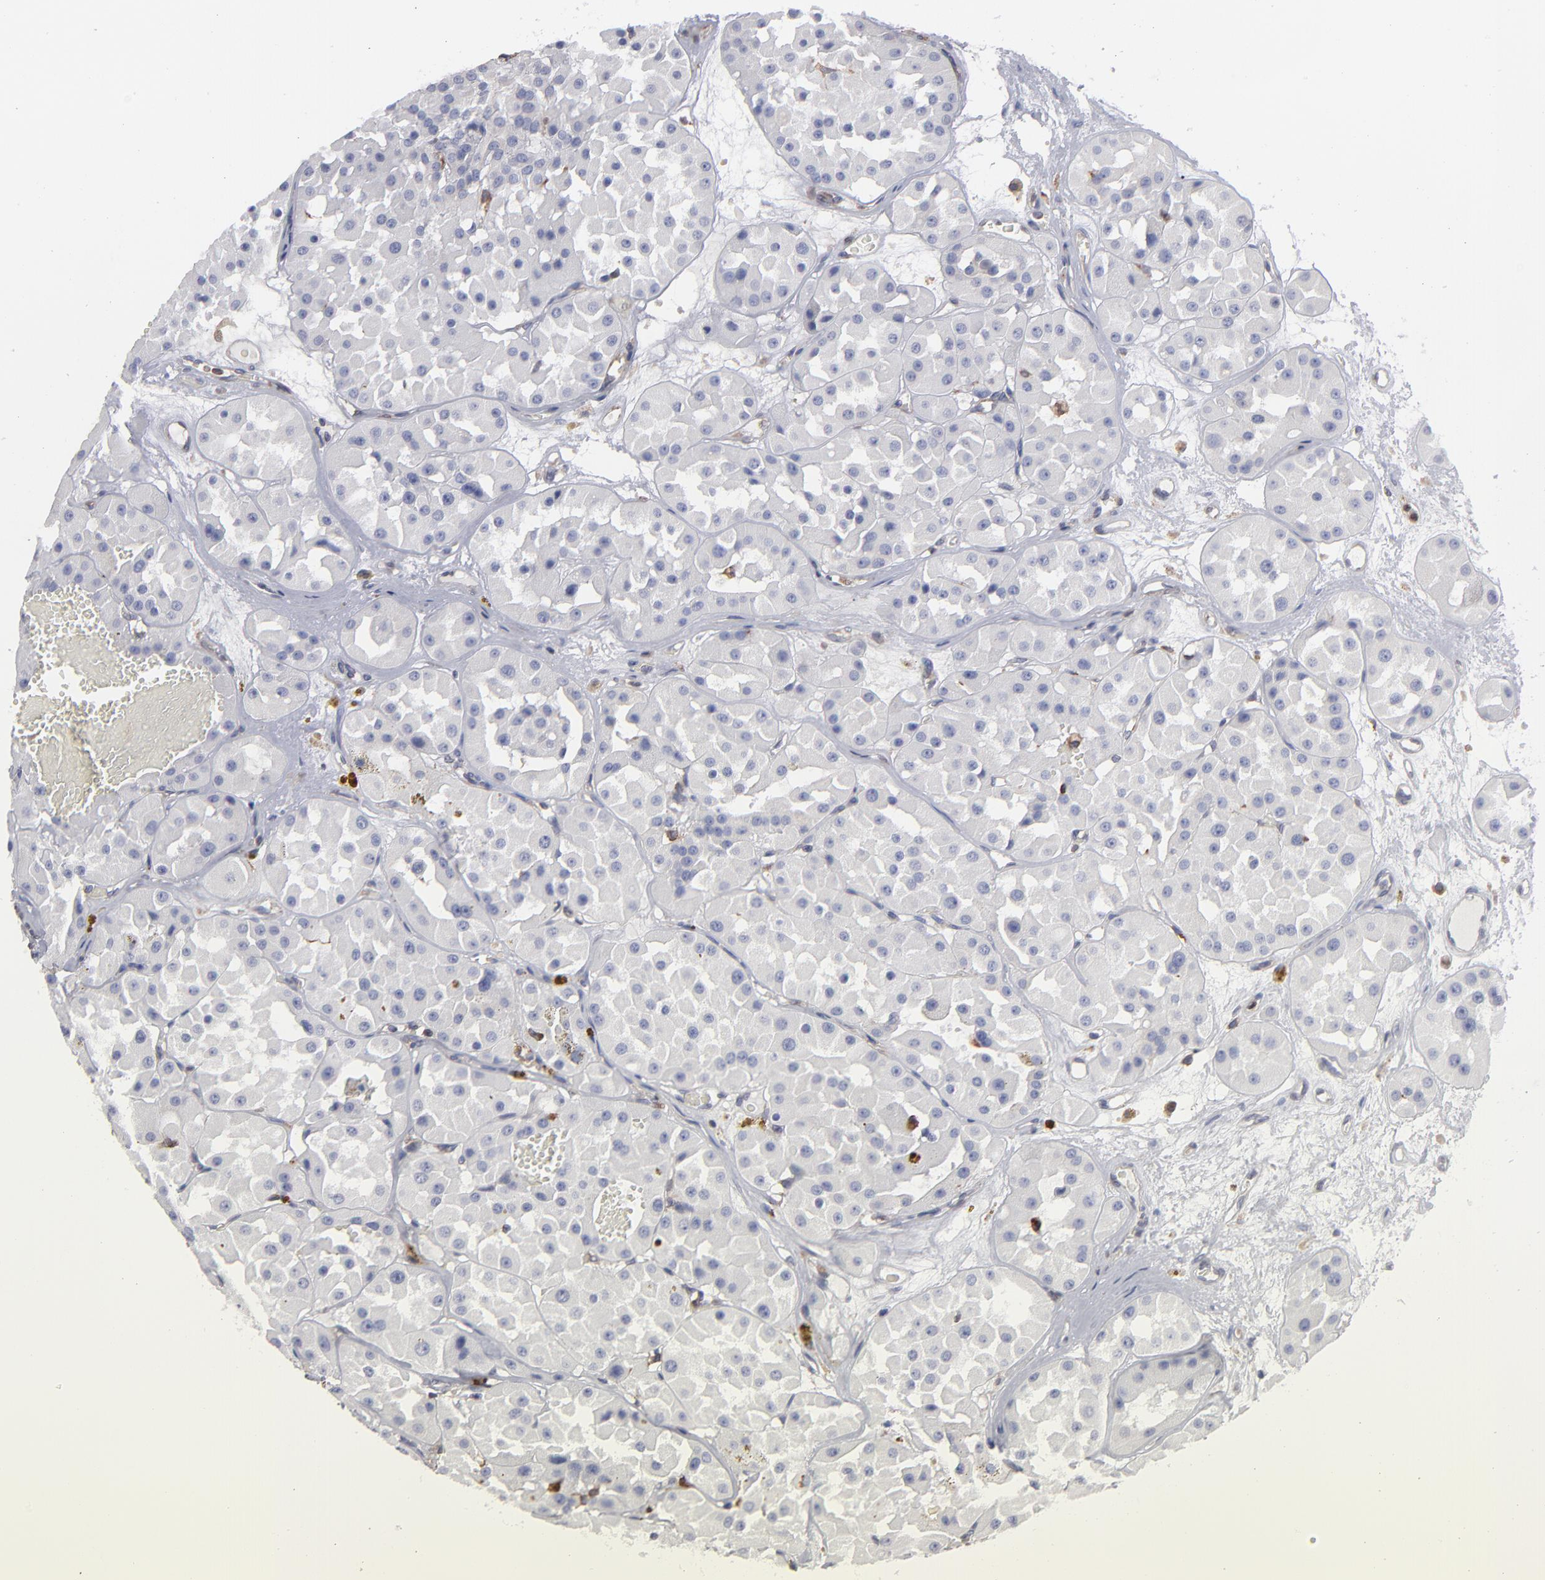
{"staining": {"intensity": "negative", "quantity": "none", "location": "none"}, "tissue": "renal cancer", "cell_type": "Tumor cells", "image_type": "cancer", "snomed": [{"axis": "morphology", "description": "Adenocarcinoma, uncertain malignant potential"}, {"axis": "topography", "description": "Kidney"}], "caption": "High power microscopy photomicrograph of an IHC photomicrograph of renal cancer (adenocarcinoma,  uncertain malignant potential), revealing no significant staining in tumor cells.", "gene": "TMX1", "patient": {"sex": "male", "age": 63}}